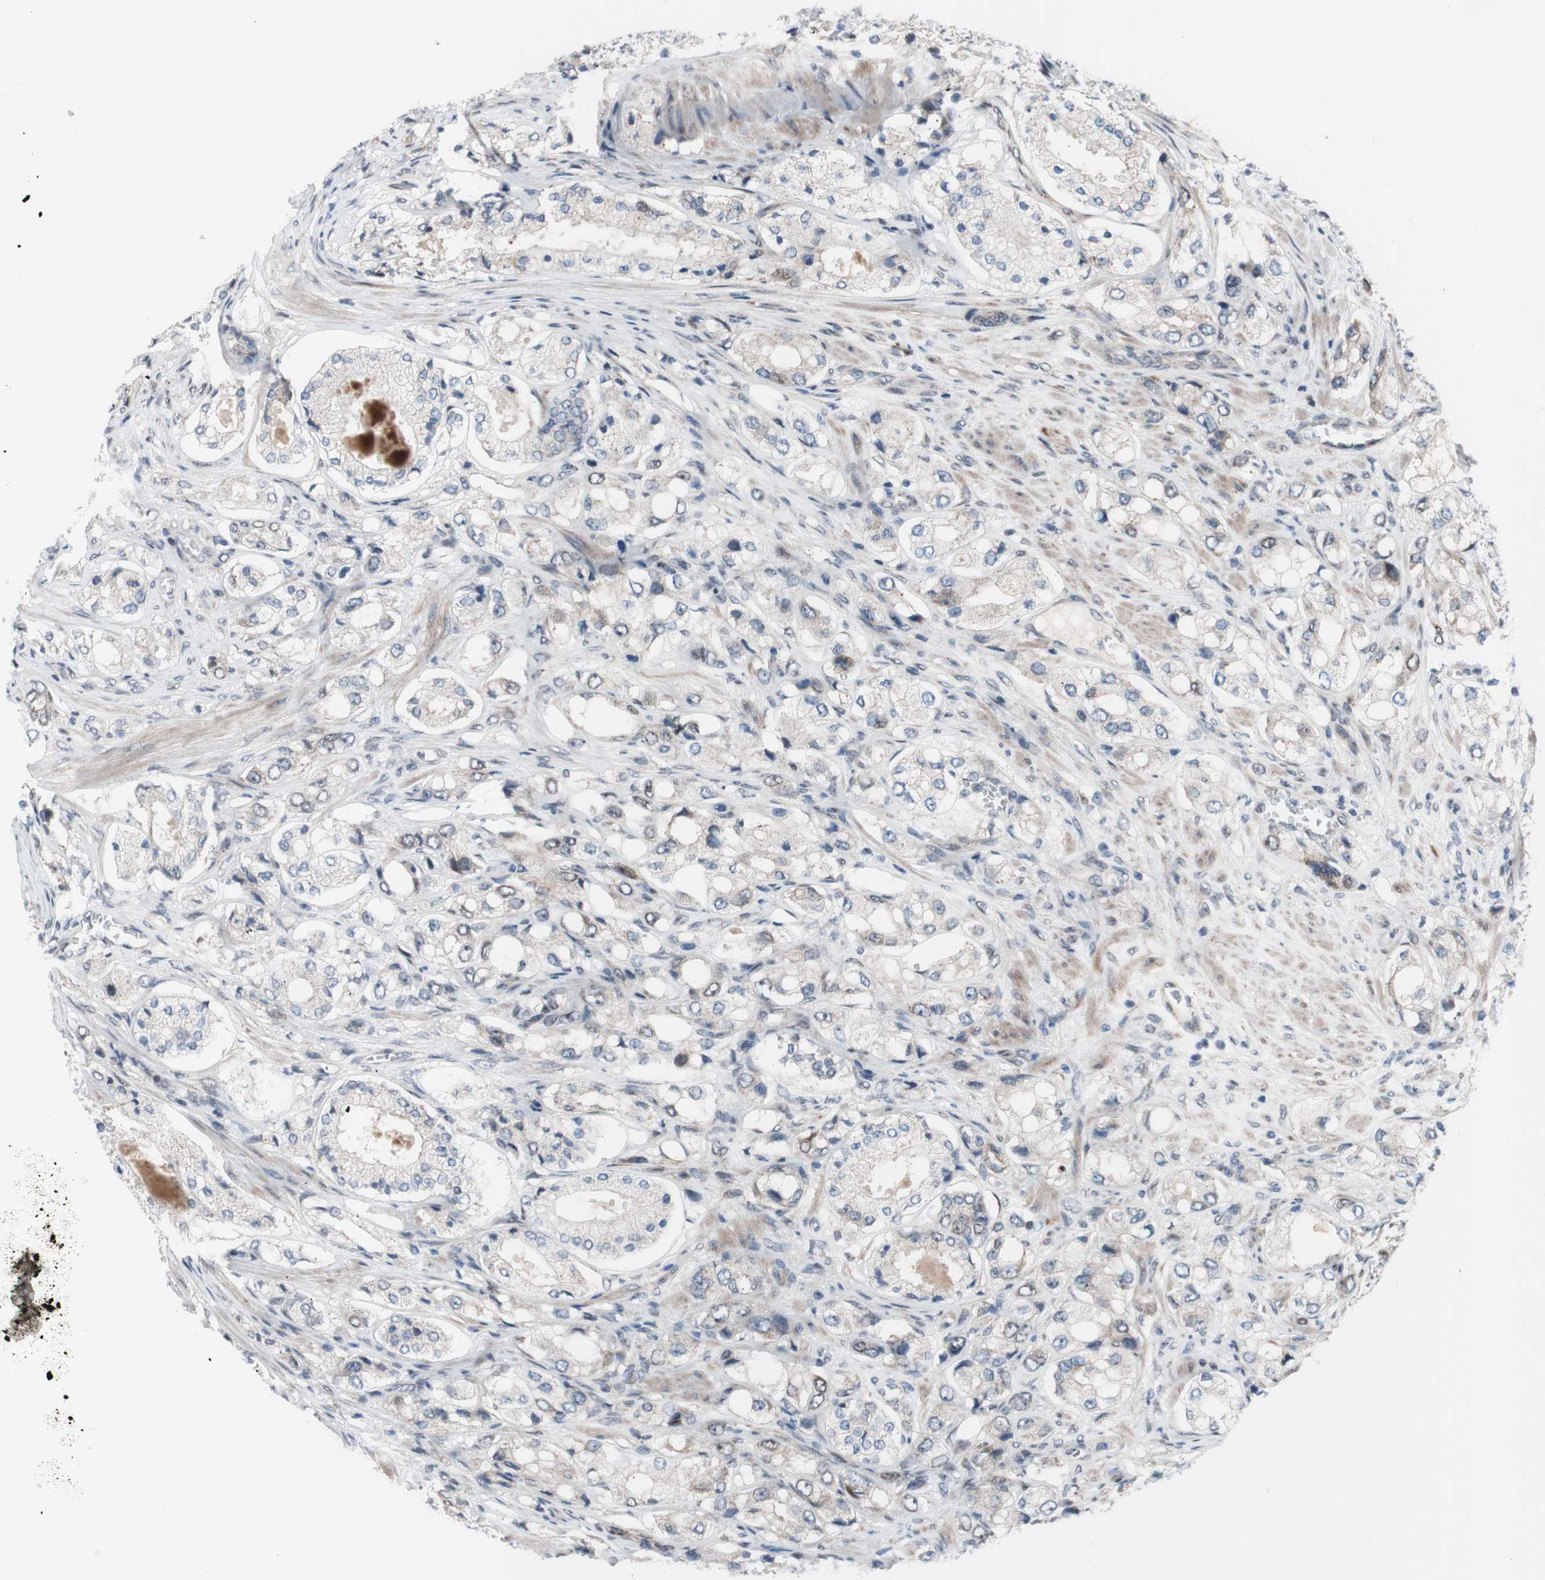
{"staining": {"intensity": "negative", "quantity": "none", "location": "none"}, "tissue": "prostate cancer", "cell_type": "Tumor cells", "image_type": "cancer", "snomed": [{"axis": "morphology", "description": "Adenocarcinoma, High grade"}, {"axis": "topography", "description": "Prostate"}], "caption": "DAB (3,3'-diaminobenzidine) immunohistochemical staining of human prostate cancer (adenocarcinoma (high-grade)) displays no significant expression in tumor cells.", "gene": "PHTF2", "patient": {"sex": "male", "age": 65}}